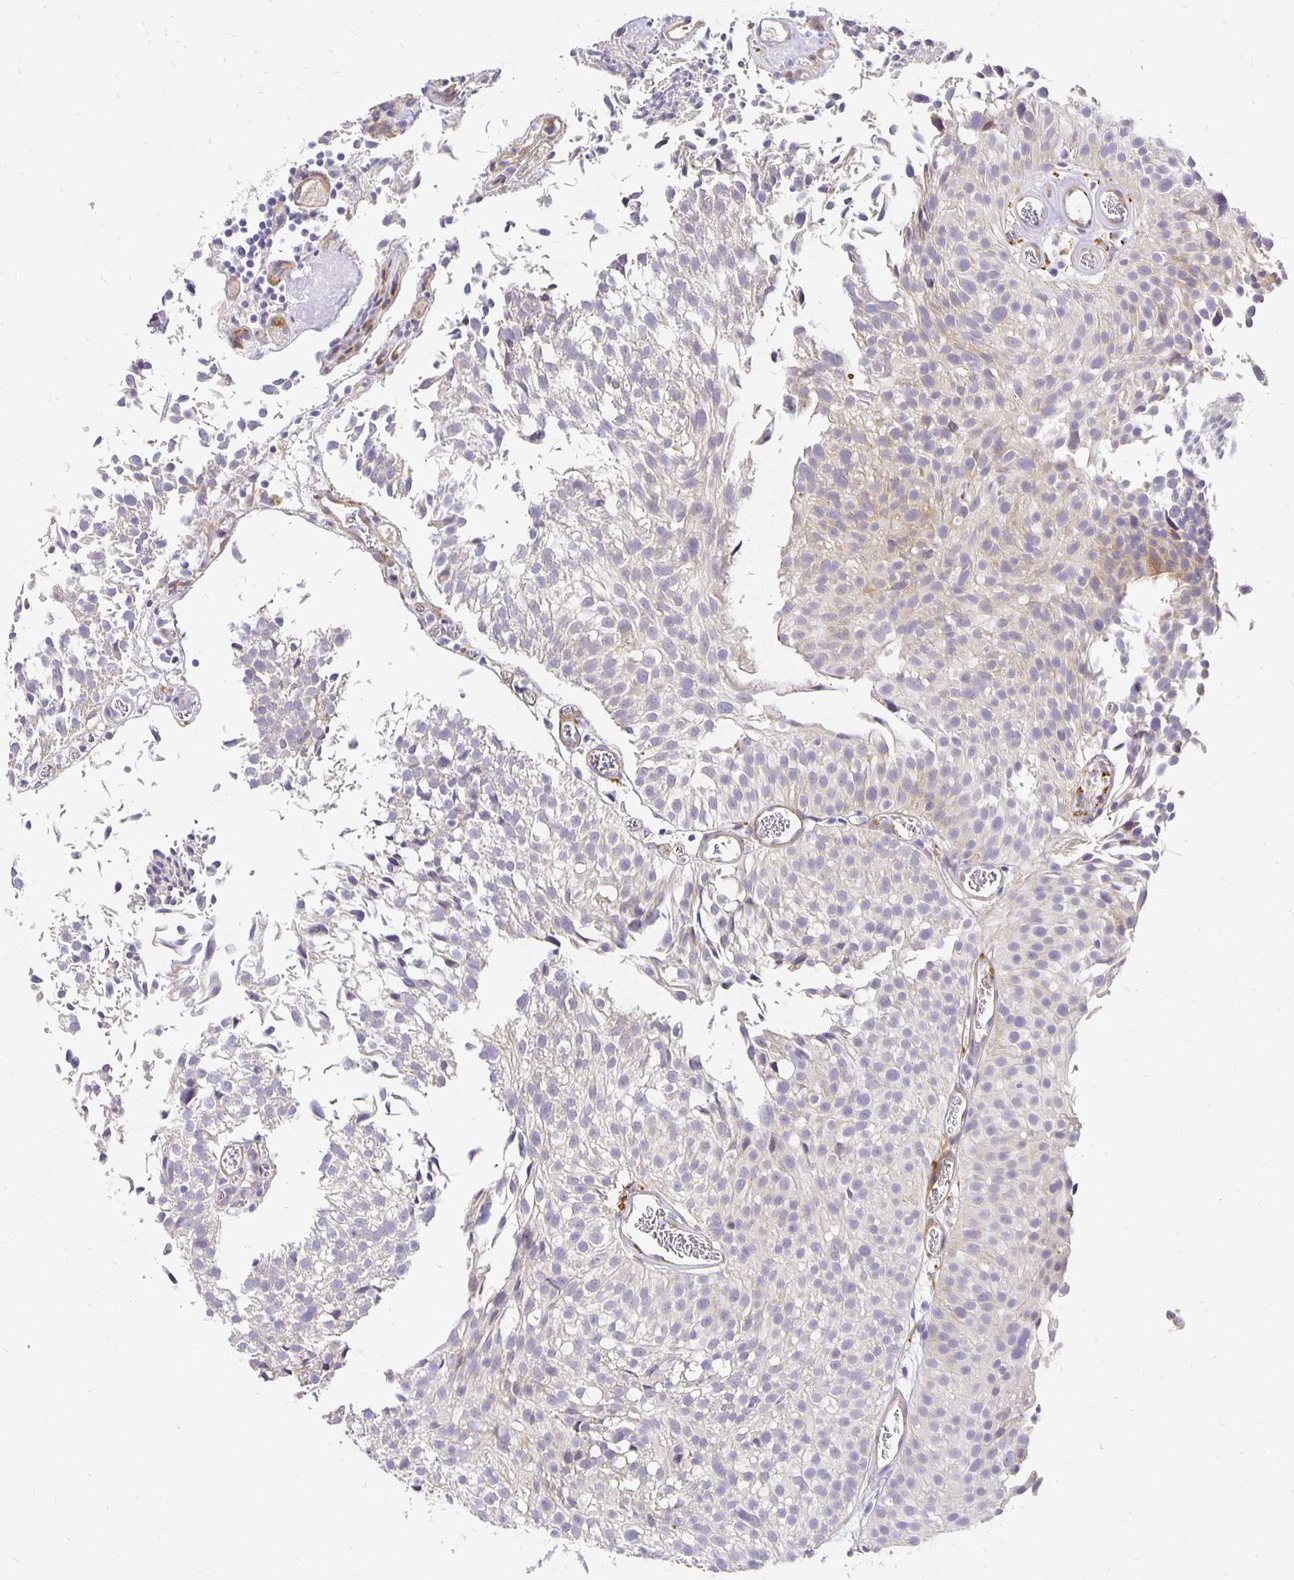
{"staining": {"intensity": "negative", "quantity": "none", "location": "none"}, "tissue": "urothelial cancer", "cell_type": "Tumor cells", "image_type": "cancer", "snomed": [{"axis": "morphology", "description": "Urothelial carcinoma, Low grade"}, {"axis": "topography", "description": "Urinary bladder"}], "caption": "Immunohistochemical staining of low-grade urothelial carcinoma reveals no significant staining in tumor cells. Brightfield microscopy of IHC stained with DAB (3,3'-diaminobenzidine) (brown) and hematoxylin (blue), captured at high magnification.", "gene": "PLOD1", "patient": {"sex": "male", "age": 80}}